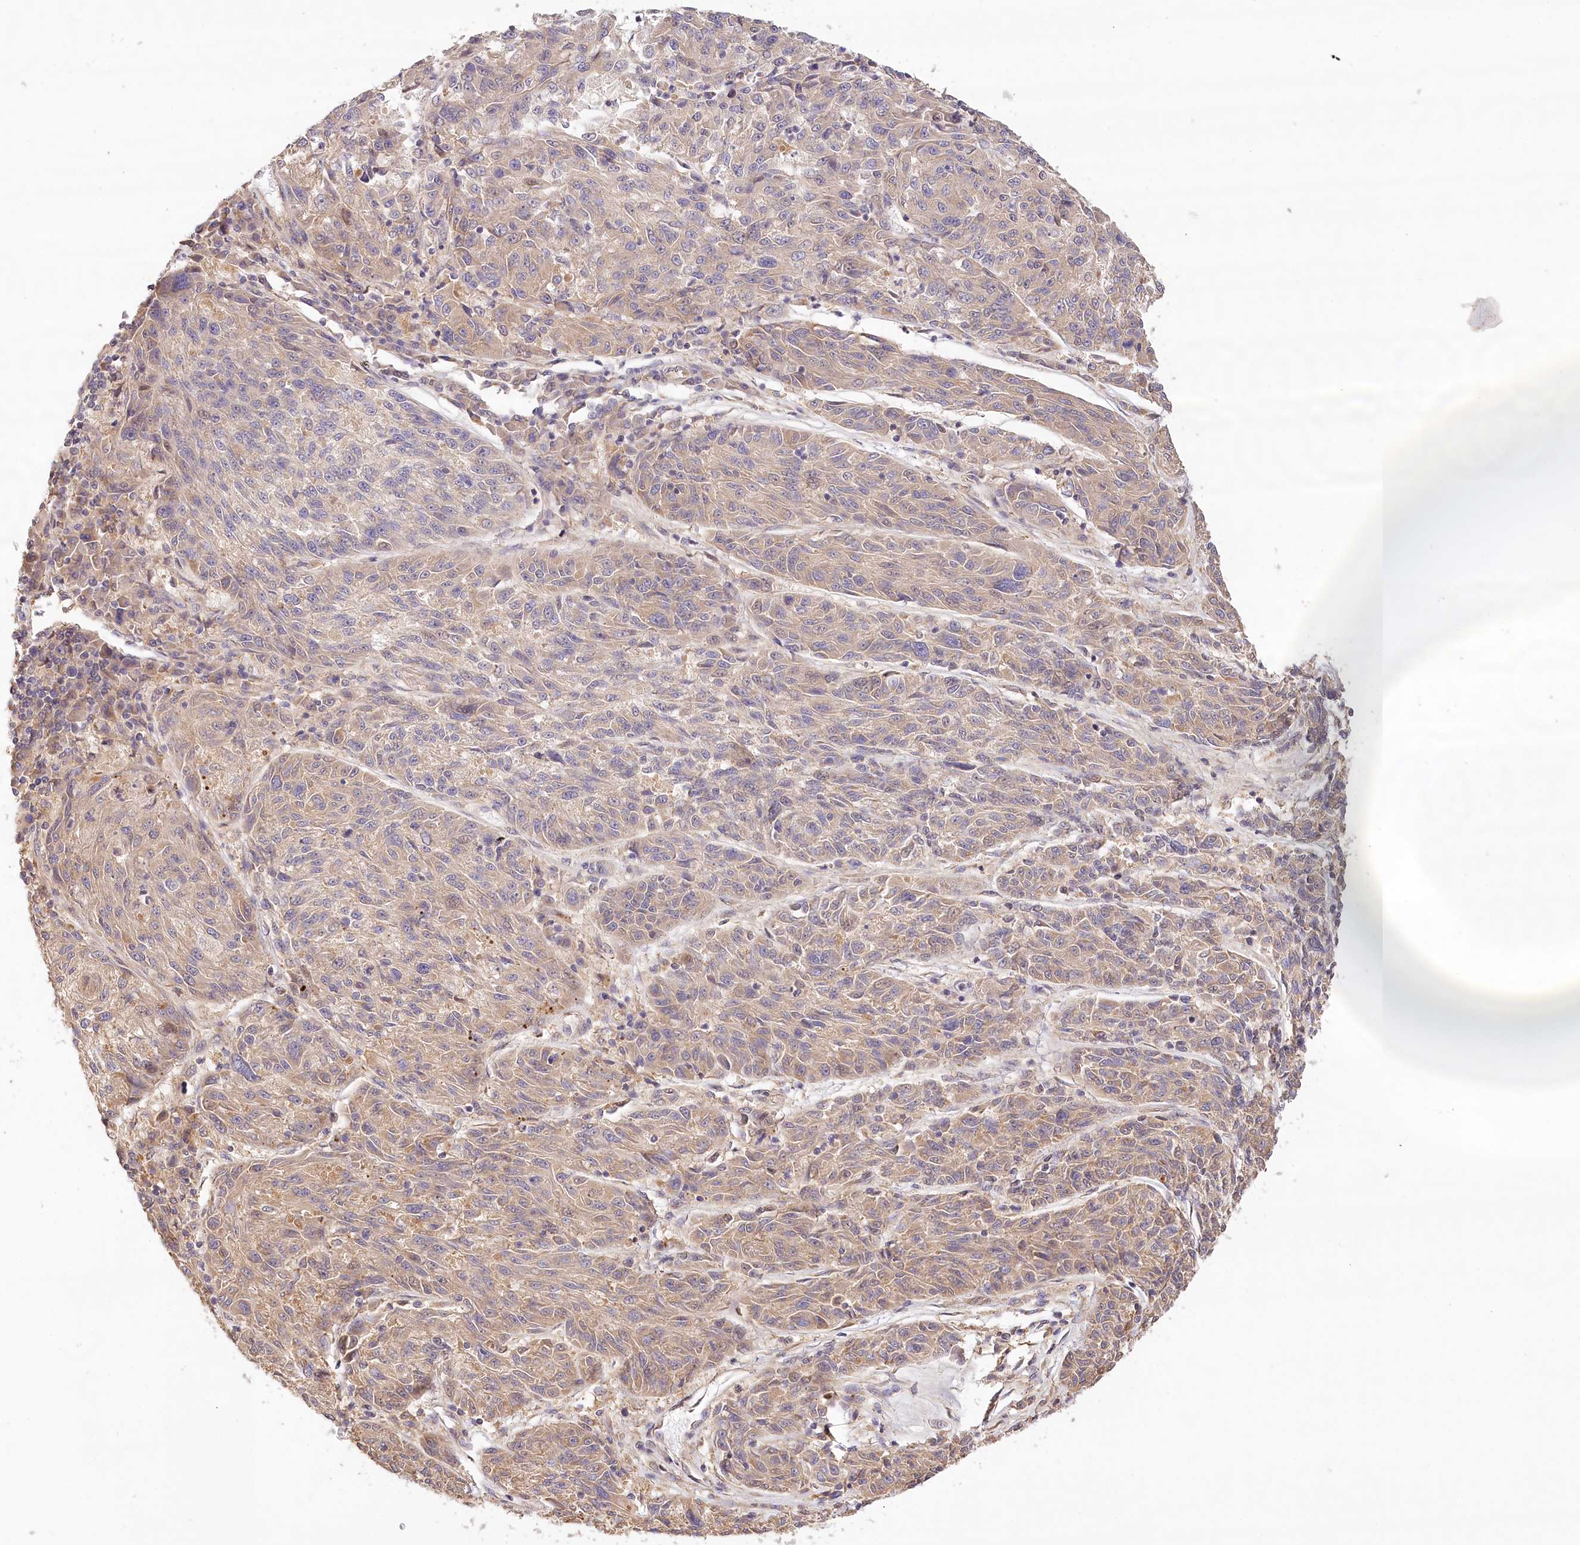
{"staining": {"intensity": "negative", "quantity": "none", "location": "none"}, "tissue": "melanoma", "cell_type": "Tumor cells", "image_type": "cancer", "snomed": [{"axis": "morphology", "description": "Malignant melanoma, NOS"}, {"axis": "topography", "description": "Skin"}], "caption": "Immunohistochemistry (IHC) histopathology image of melanoma stained for a protein (brown), which shows no positivity in tumor cells. The staining is performed using DAB (3,3'-diaminobenzidine) brown chromogen with nuclei counter-stained in using hematoxylin.", "gene": "LSS", "patient": {"sex": "male", "age": 53}}